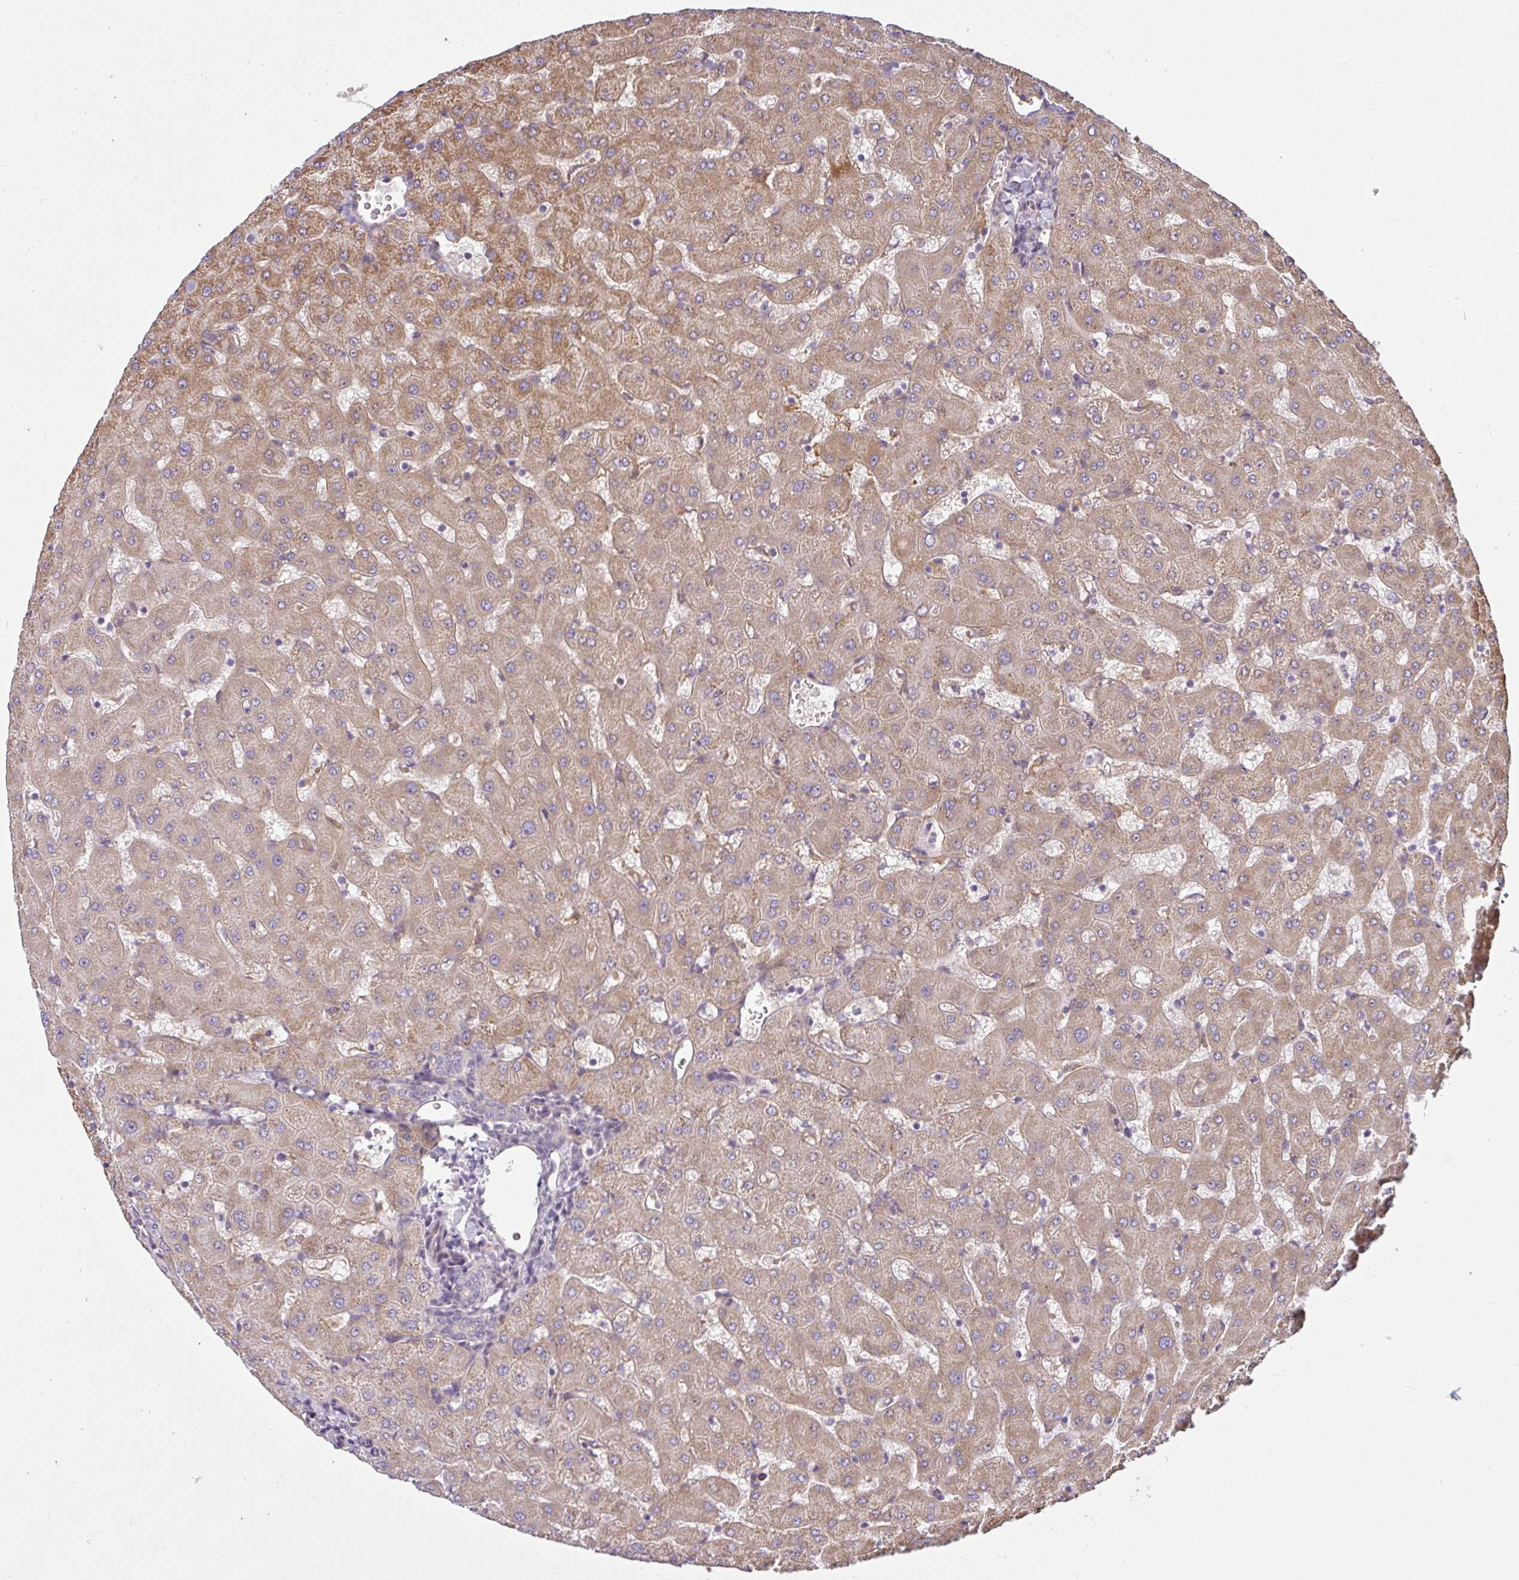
{"staining": {"intensity": "negative", "quantity": "none", "location": "none"}, "tissue": "liver", "cell_type": "Cholangiocytes", "image_type": "normal", "snomed": [{"axis": "morphology", "description": "Normal tissue, NOS"}, {"axis": "topography", "description": "Liver"}], "caption": "Immunohistochemistry (IHC) micrograph of benign liver stained for a protein (brown), which demonstrates no expression in cholangiocytes.", "gene": "IFIT3", "patient": {"sex": "female", "age": 63}}